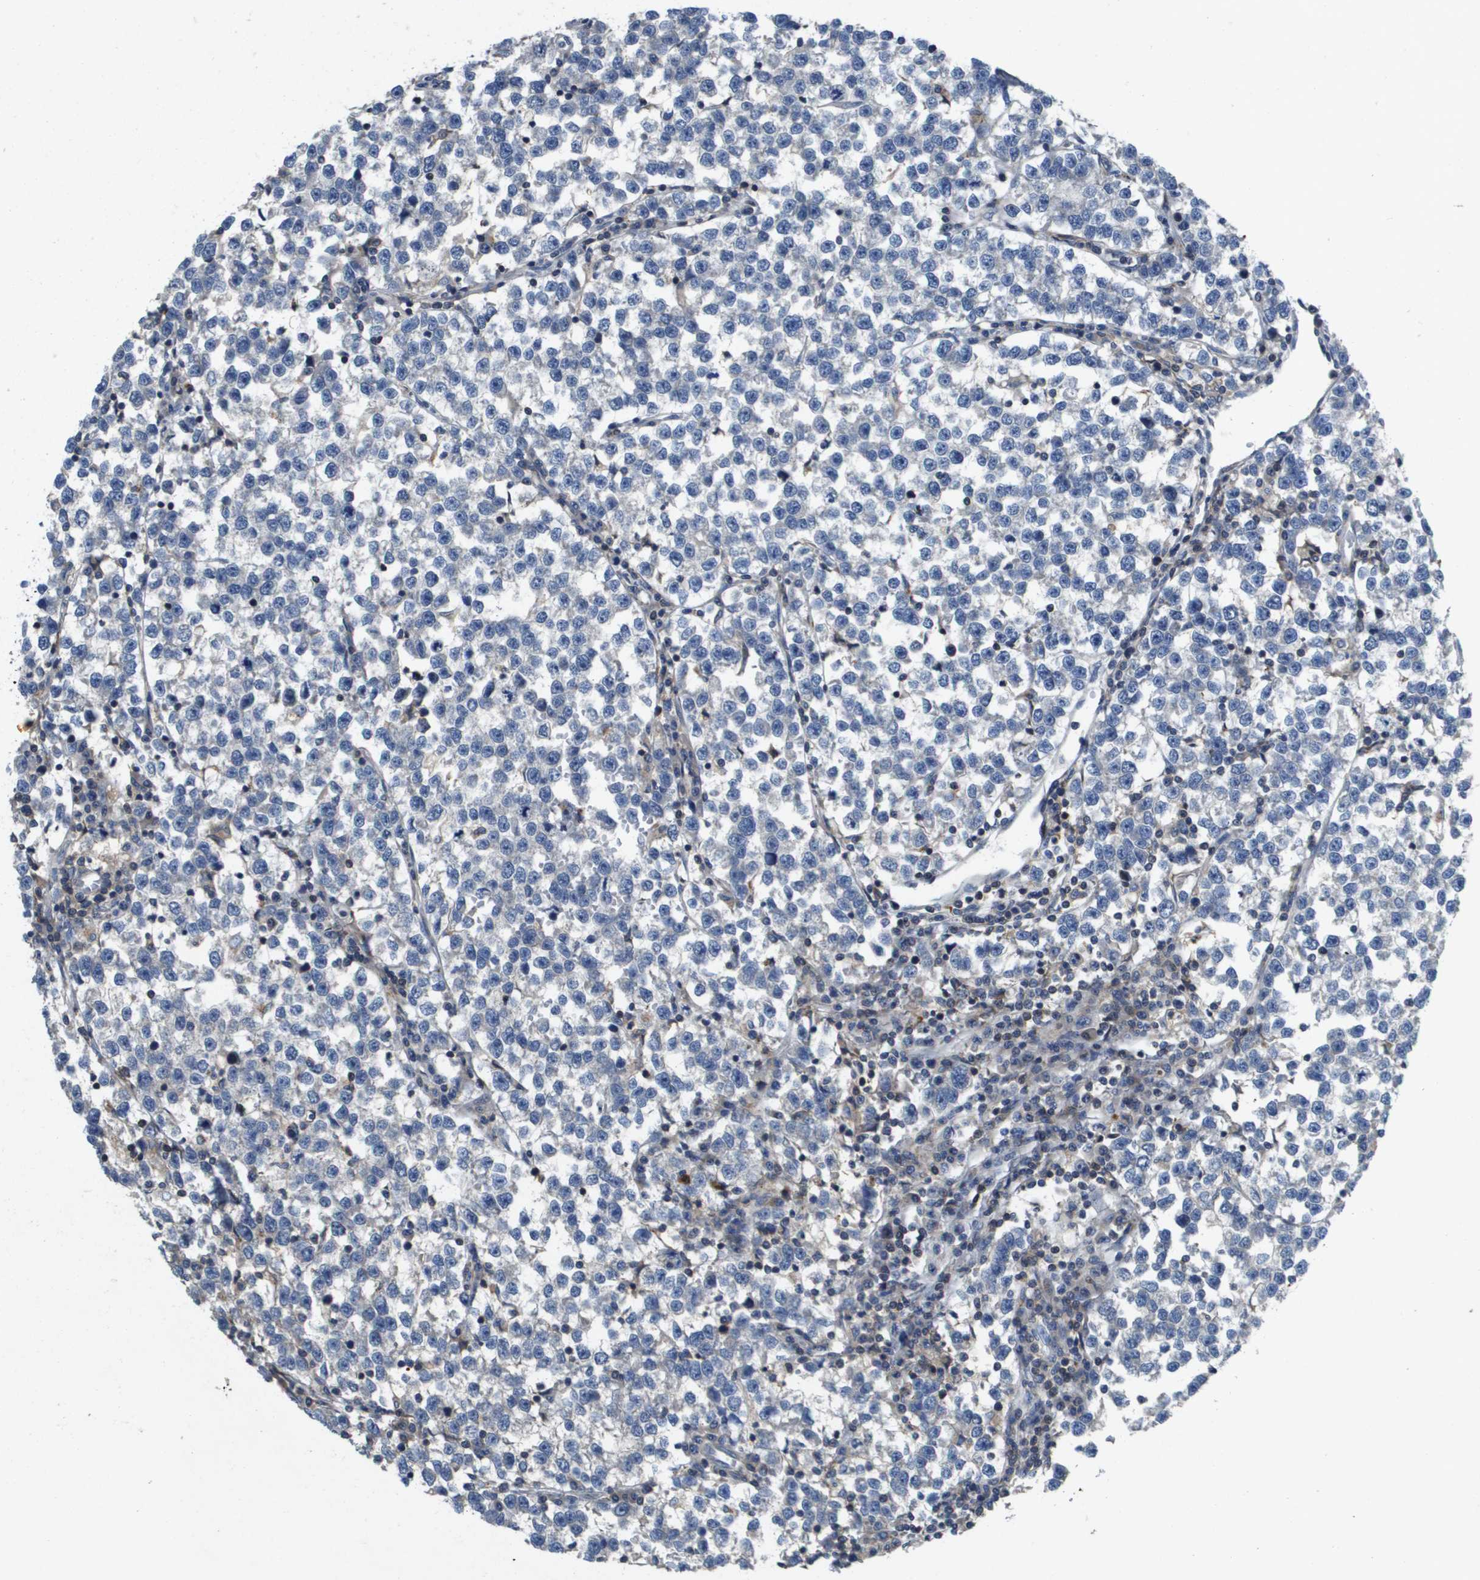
{"staining": {"intensity": "negative", "quantity": "none", "location": "none"}, "tissue": "testis cancer", "cell_type": "Tumor cells", "image_type": "cancer", "snomed": [{"axis": "morphology", "description": "Normal tissue, NOS"}, {"axis": "morphology", "description": "Seminoma, NOS"}, {"axis": "topography", "description": "Testis"}], "caption": "Tumor cells show no significant protein expression in seminoma (testis). The staining was performed using DAB (3,3'-diaminobenzidine) to visualize the protein expression in brown, while the nuclei were stained in blue with hematoxylin (Magnification: 20x).", "gene": "SCN4B", "patient": {"sex": "male", "age": 43}}